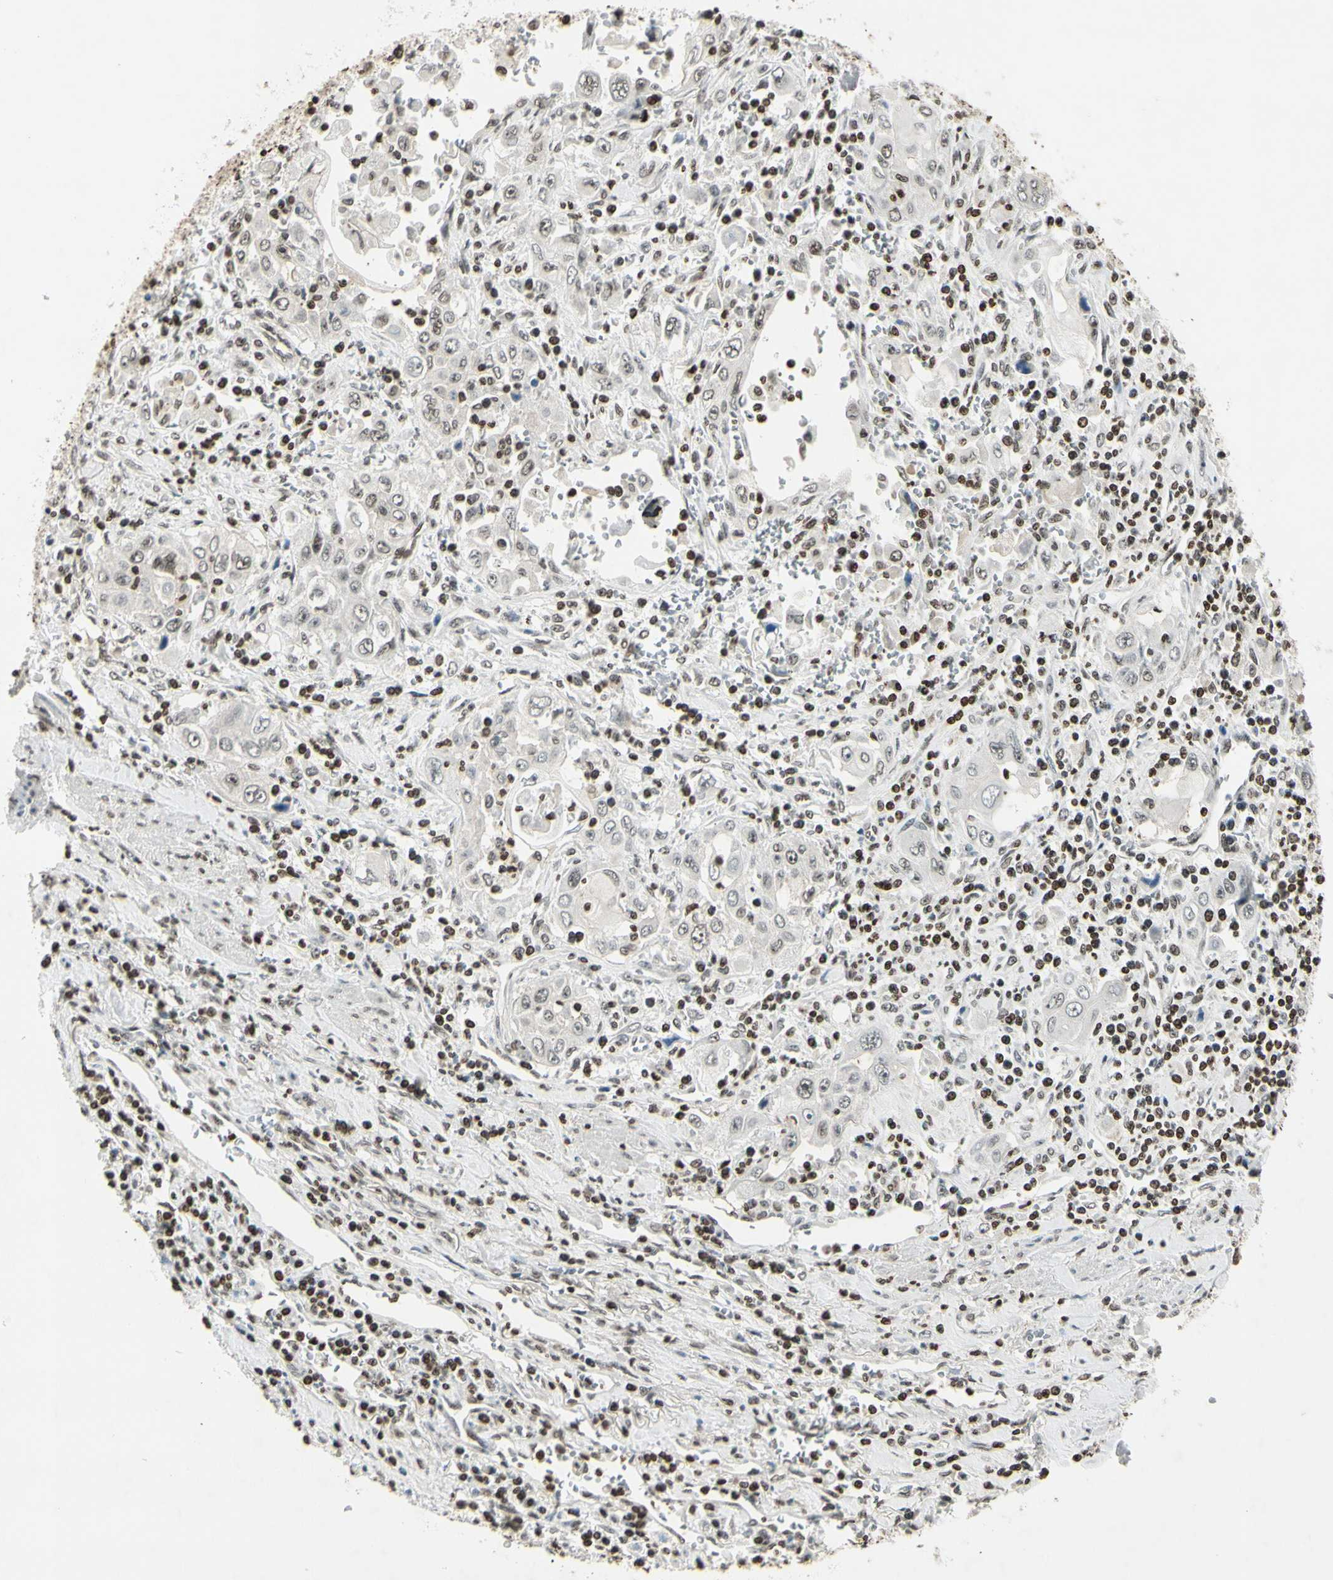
{"staining": {"intensity": "moderate", "quantity": "<25%", "location": "nuclear"}, "tissue": "pancreatic cancer", "cell_type": "Tumor cells", "image_type": "cancer", "snomed": [{"axis": "morphology", "description": "Adenocarcinoma, NOS"}, {"axis": "topography", "description": "Pancreas"}], "caption": "A brown stain highlights moderate nuclear expression of a protein in human pancreatic cancer (adenocarcinoma) tumor cells.", "gene": "RORA", "patient": {"sex": "male", "age": 70}}